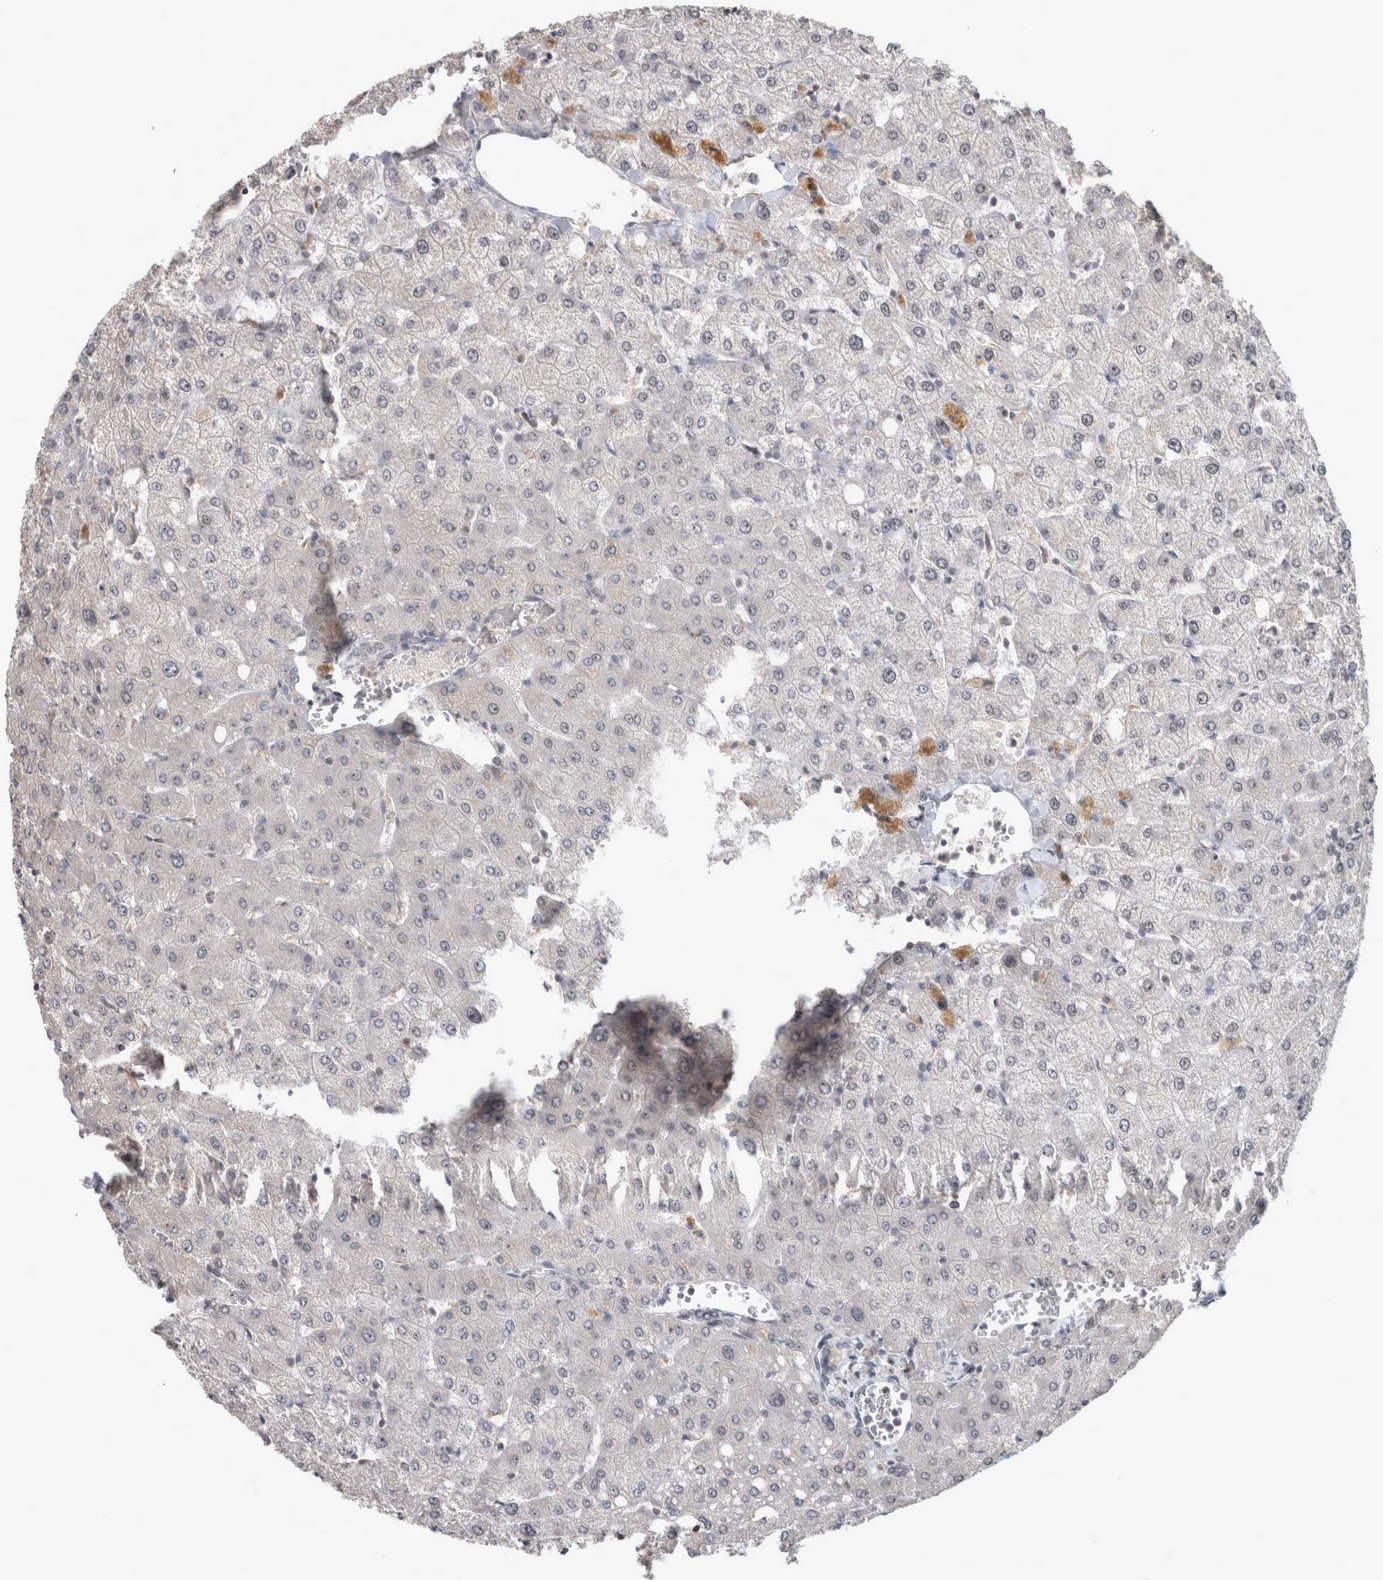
{"staining": {"intensity": "negative", "quantity": "none", "location": "none"}, "tissue": "liver", "cell_type": "Cholangiocytes", "image_type": "normal", "snomed": [{"axis": "morphology", "description": "Normal tissue, NOS"}, {"axis": "topography", "description": "Liver"}], "caption": "This is an immunohistochemistry (IHC) micrograph of normal liver. There is no staining in cholangiocytes.", "gene": "RBM28", "patient": {"sex": "female", "age": 54}}